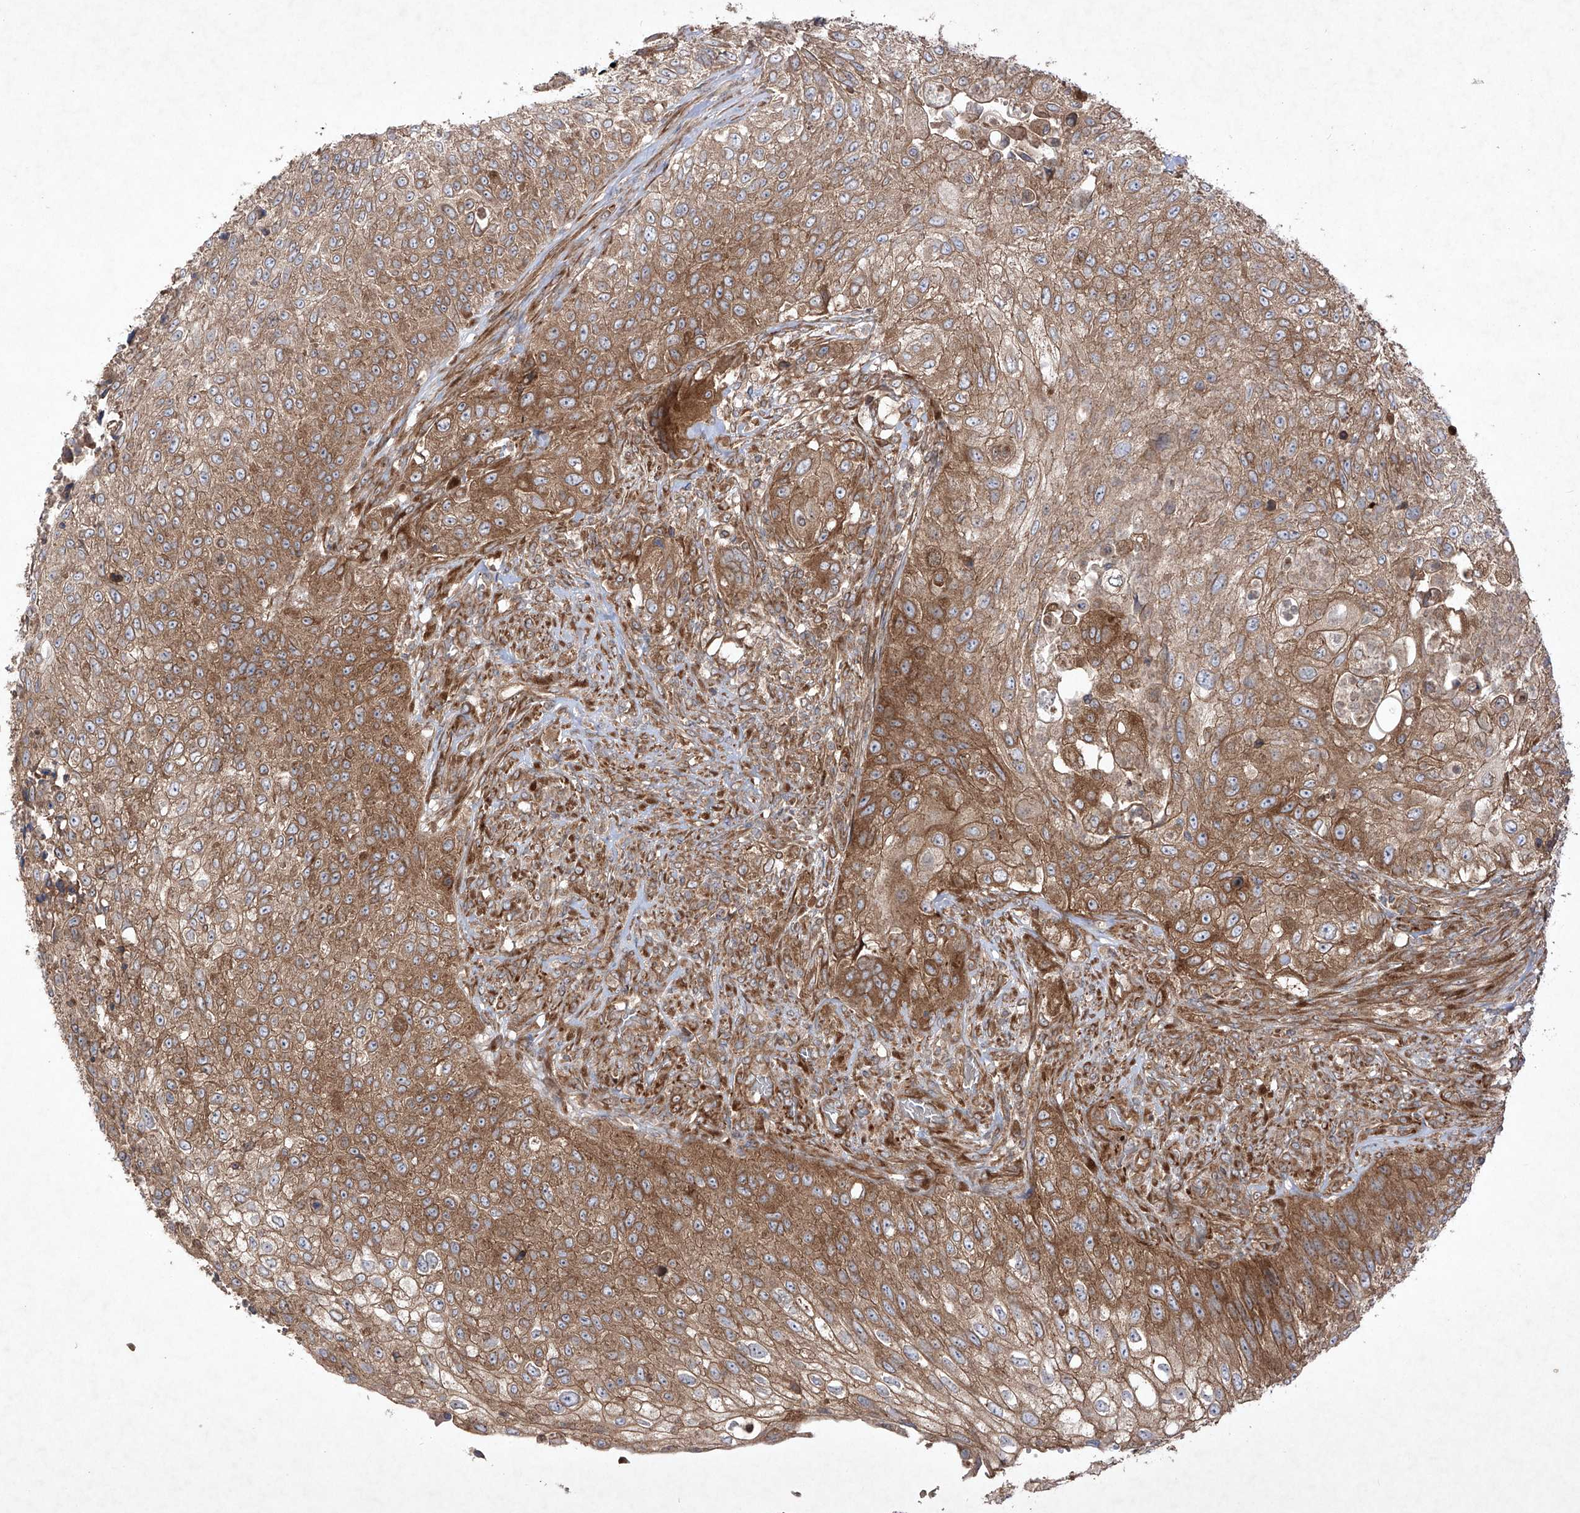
{"staining": {"intensity": "moderate", "quantity": ">75%", "location": "cytoplasmic/membranous"}, "tissue": "urothelial cancer", "cell_type": "Tumor cells", "image_type": "cancer", "snomed": [{"axis": "morphology", "description": "Urothelial carcinoma, High grade"}, {"axis": "topography", "description": "Urinary bladder"}], "caption": "Moderate cytoplasmic/membranous staining is identified in approximately >75% of tumor cells in urothelial carcinoma (high-grade).", "gene": "YKT6", "patient": {"sex": "female", "age": 60}}